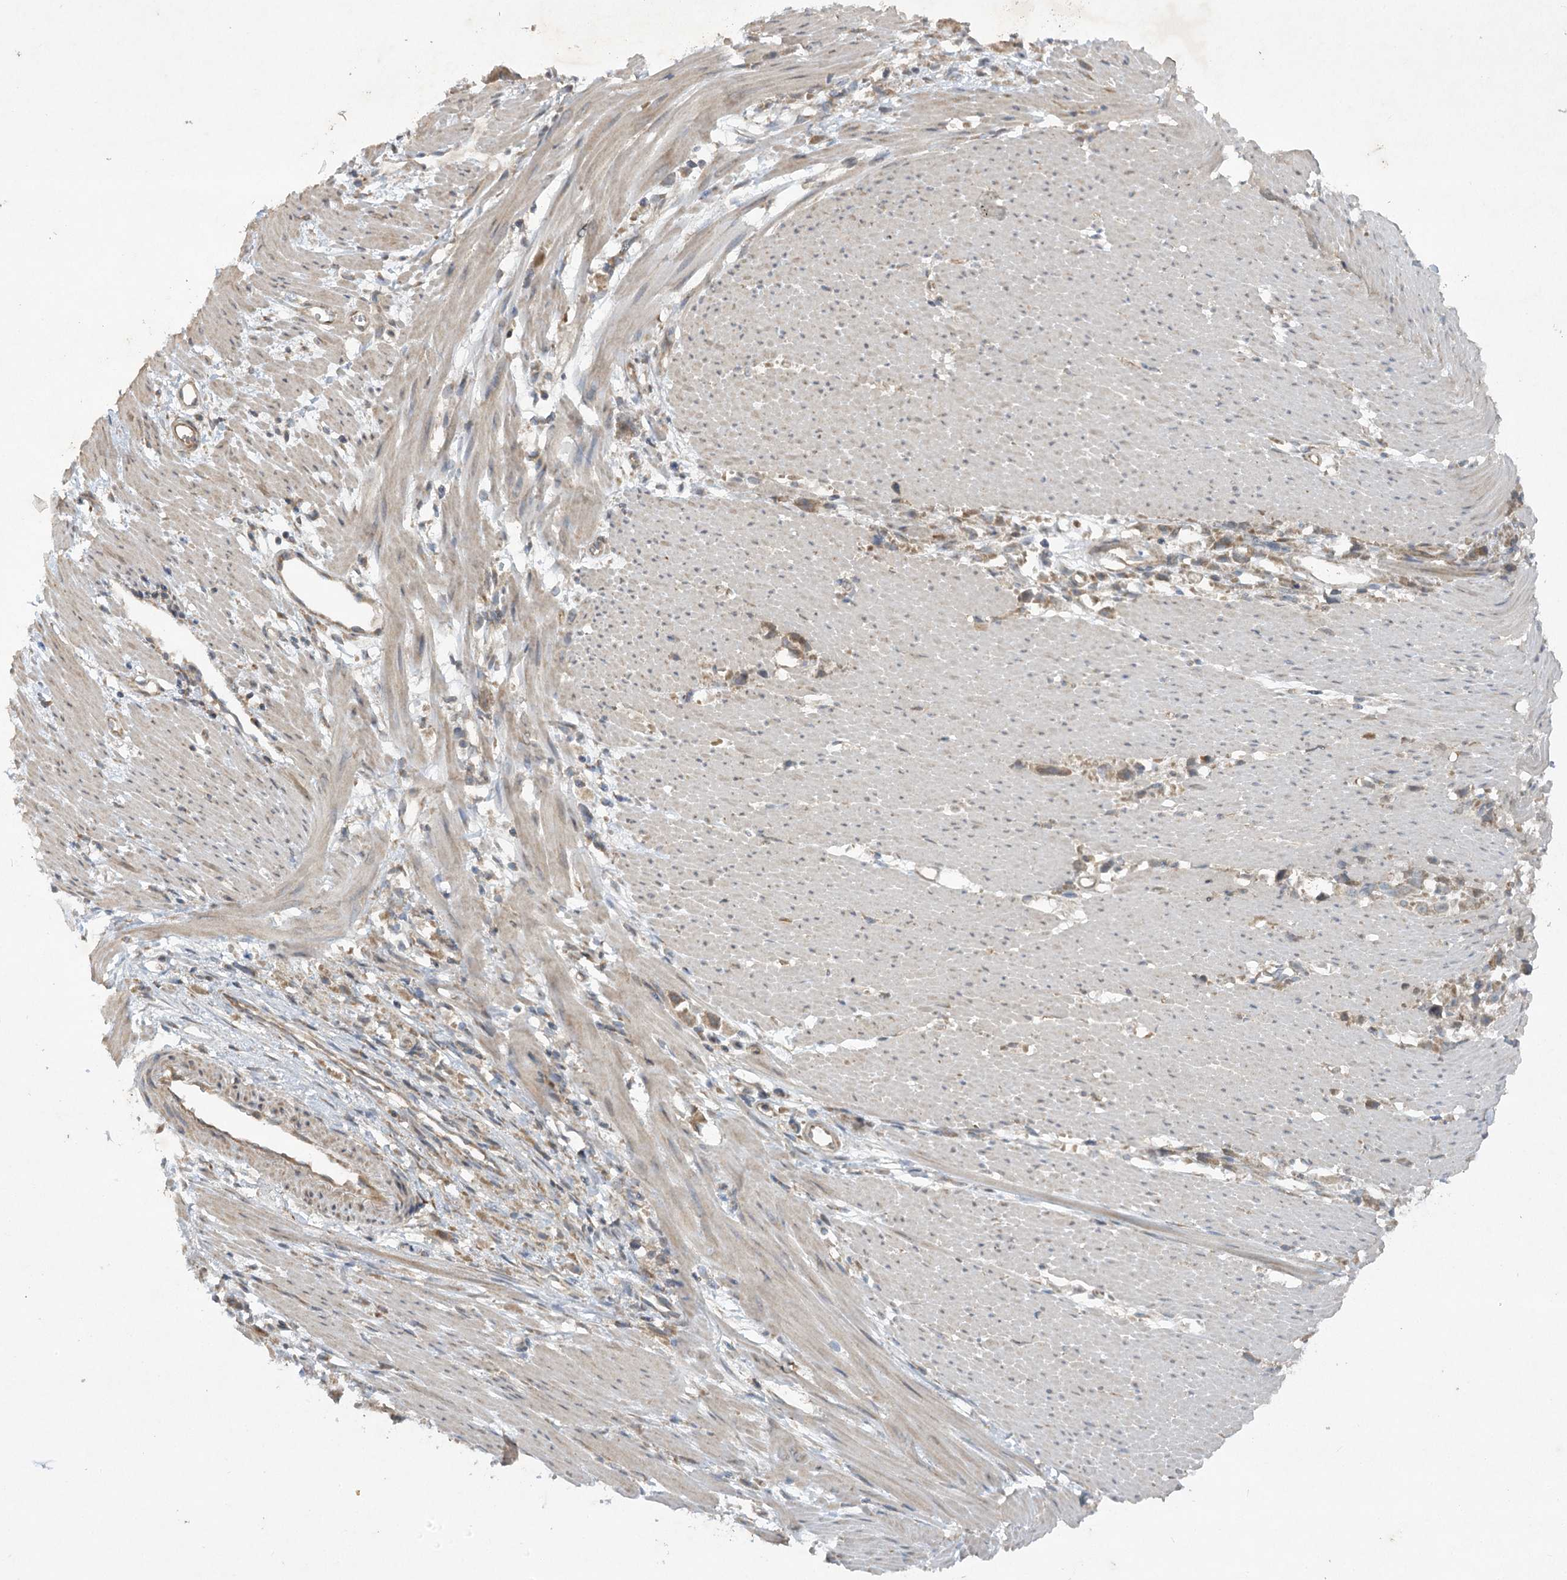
{"staining": {"intensity": "weak", "quantity": ">75%", "location": "cytoplasmic/membranous"}, "tissue": "stomach cancer", "cell_type": "Tumor cells", "image_type": "cancer", "snomed": [{"axis": "morphology", "description": "Adenocarcinoma, NOS"}, {"axis": "topography", "description": "Stomach"}], "caption": "High-power microscopy captured an immunohistochemistry micrograph of stomach cancer (adenocarcinoma), revealing weak cytoplasmic/membranous staining in approximately >75% of tumor cells. (brown staining indicates protein expression, while blue staining denotes nuclei).", "gene": "TRAF3IP1", "patient": {"sex": "female", "age": 59}}